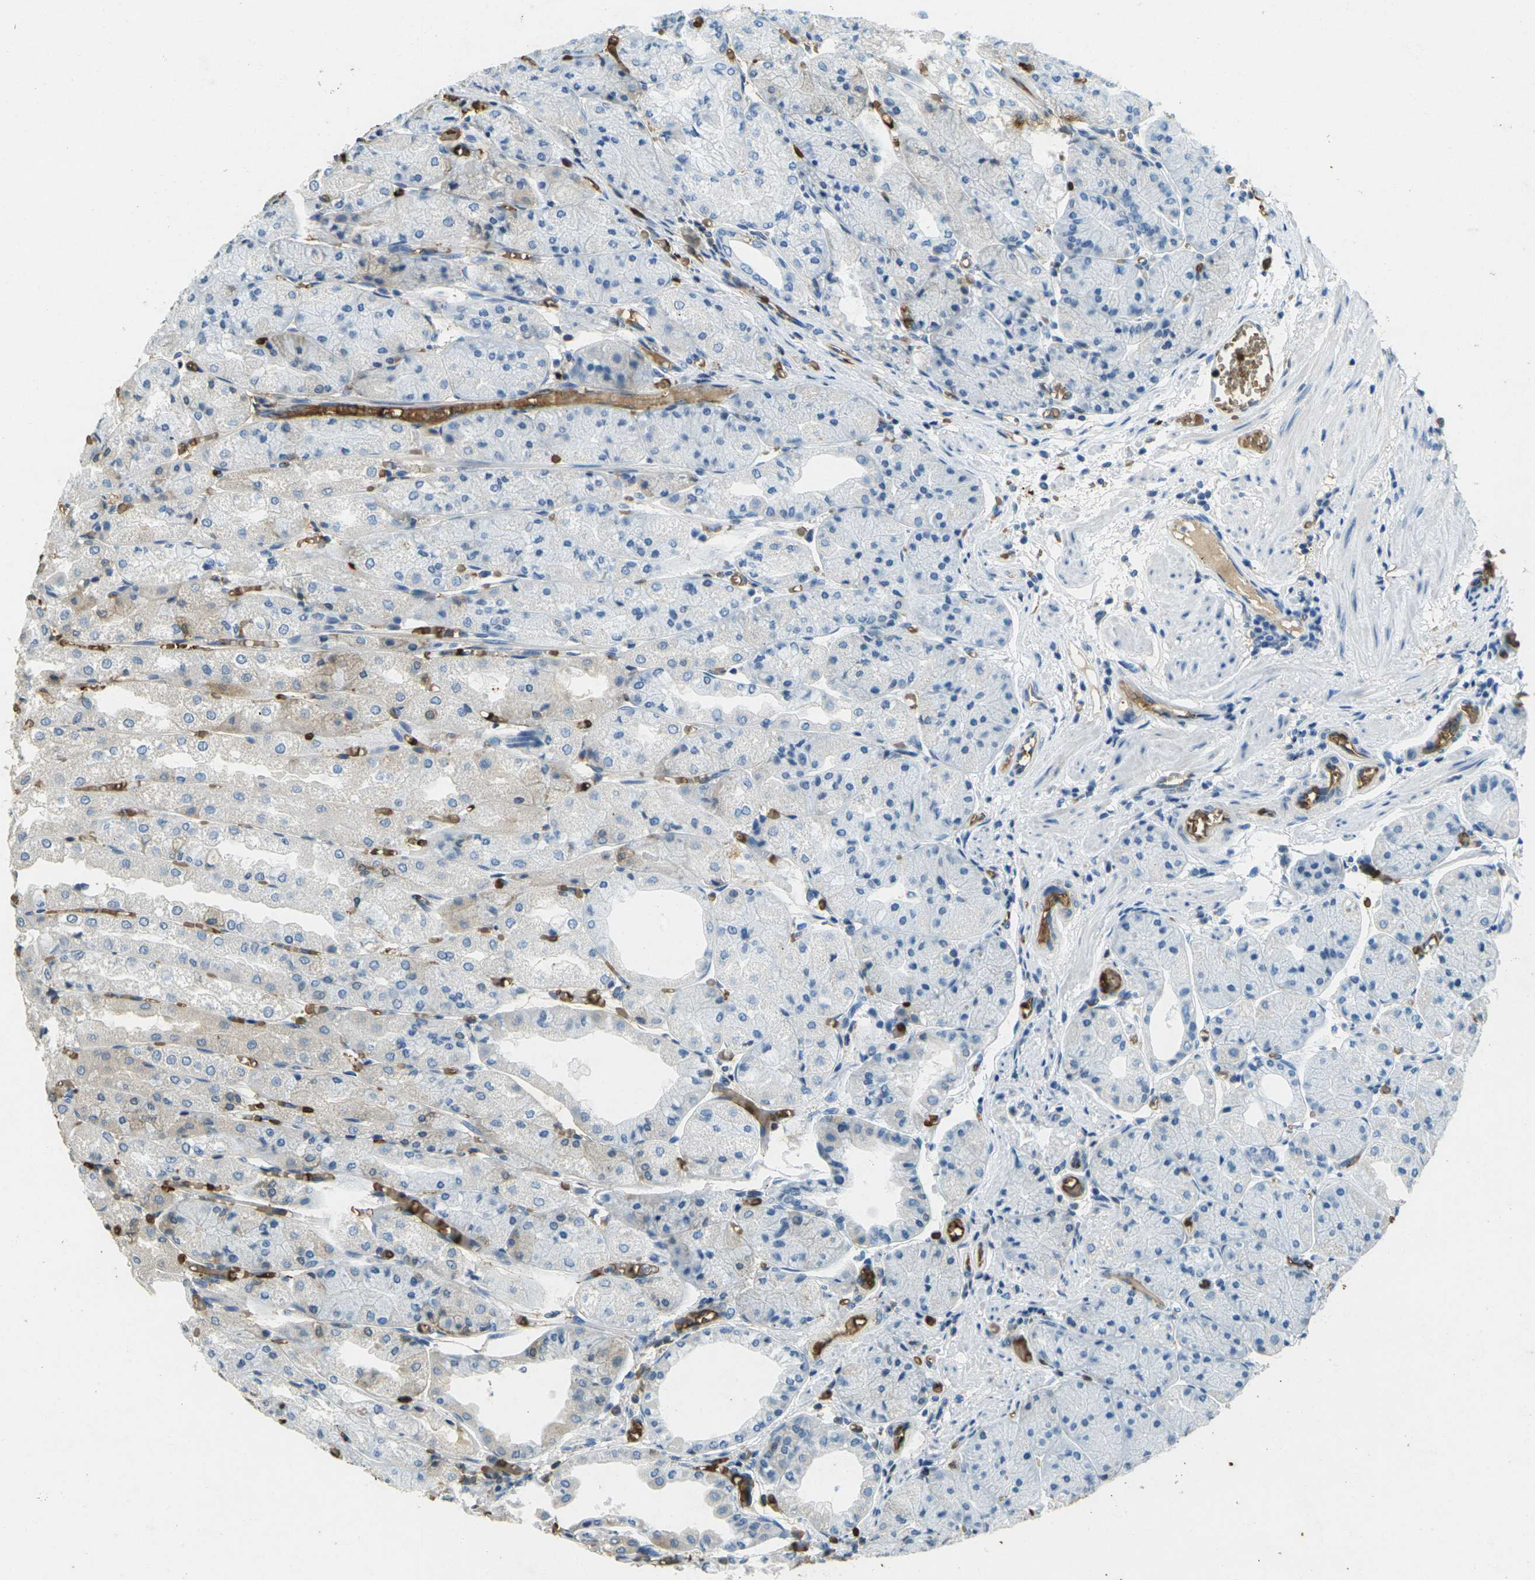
{"staining": {"intensity": "weak", "quantity": "<25%", "location": "cytoplasmic/membranous"}, "tissue": "stomach", "cell_type": "Glandular cells", "image_type": "normal", "snomed": [{"axis": "morphology", "description": "Normal tissue, NOS"}, {"axis": "topography", "description": "Stomach, upper"}], "caption": "This is a photomicrograph of IHC staining of unremarkable stomach, which shows no staining in glandular cells. Brightfield microscopy of immunohistochemistry (IHC) stained with DAB (brown) and hematoxylin (blue), captured at high magnification.", "gene": "HBB", "patient": {"sex": "male", "age": 72}}